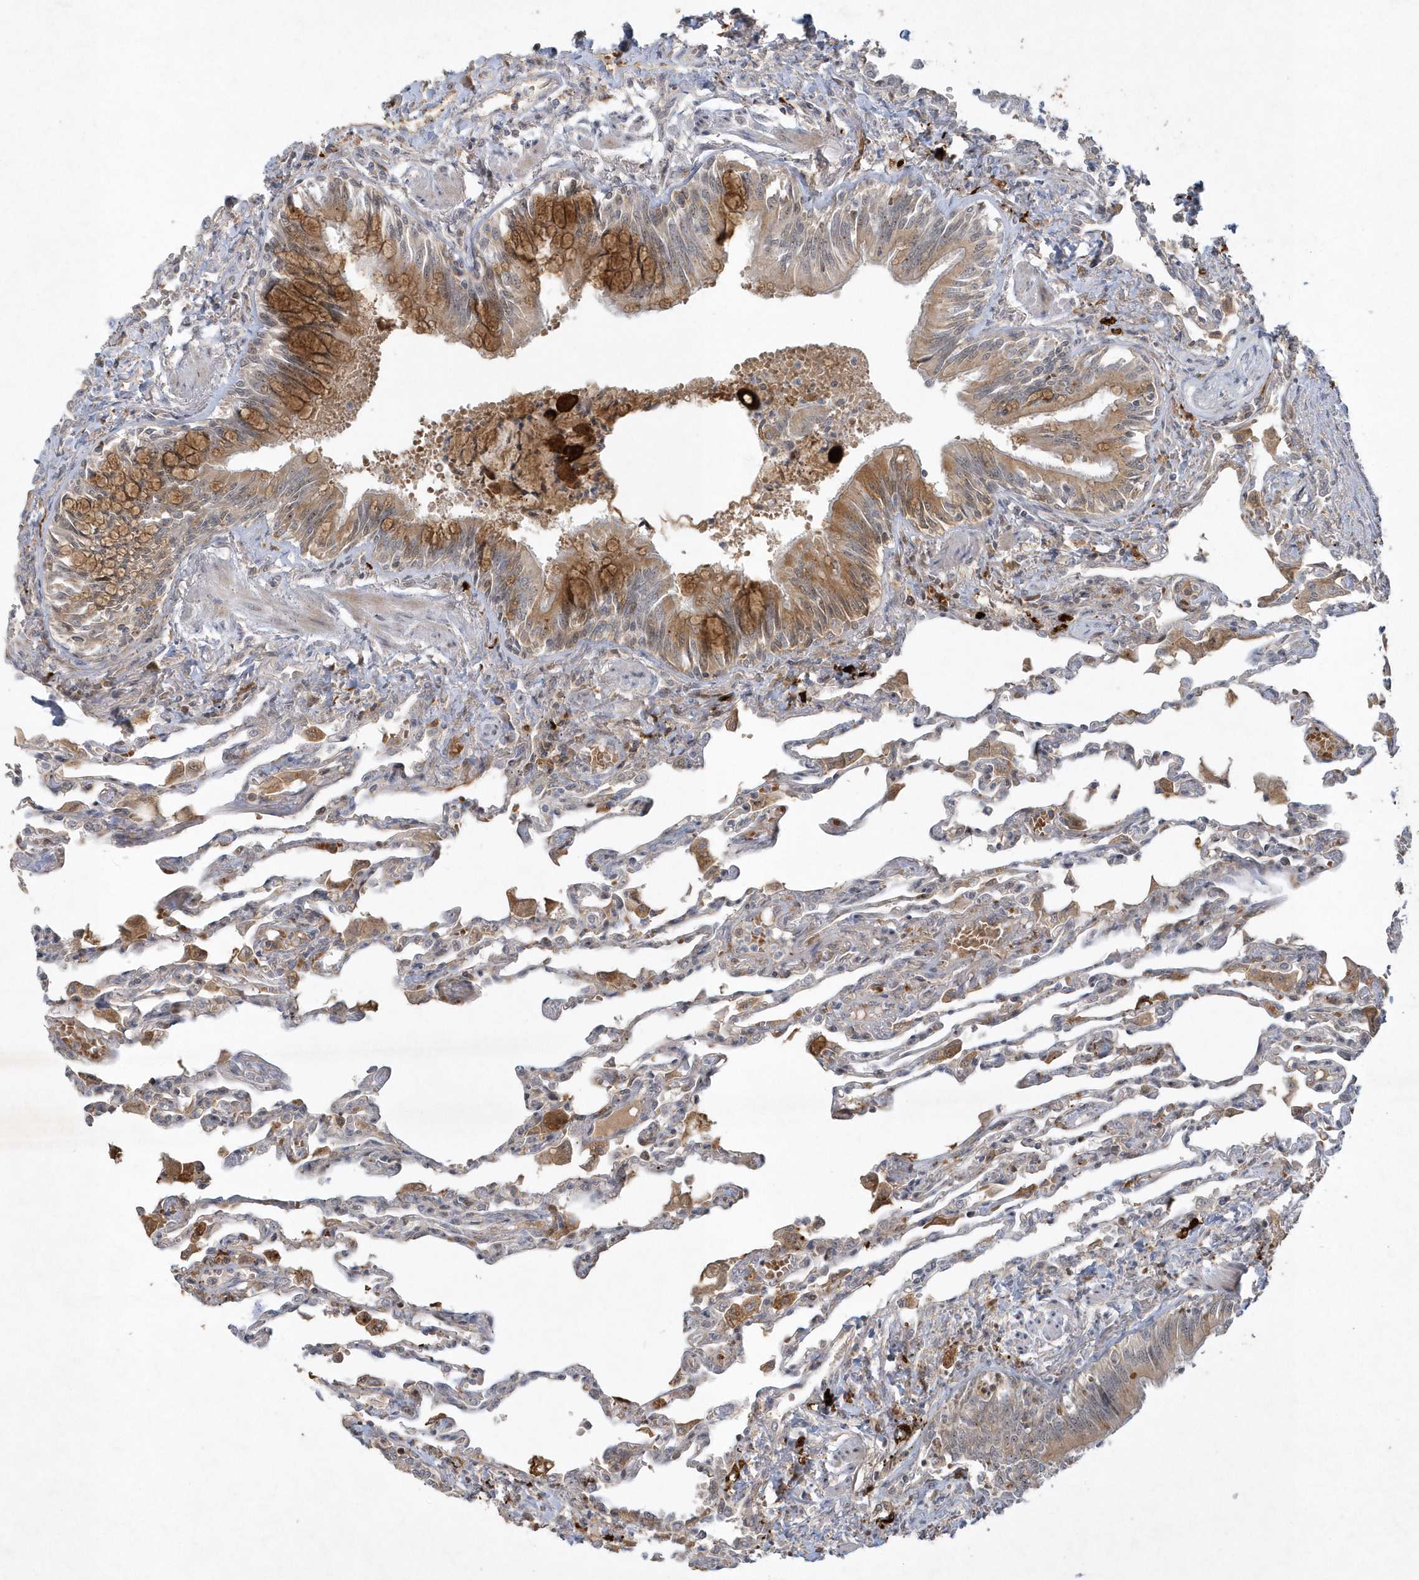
{"staining": {"intensity": "negative", "quantity": "none", "location": "none"}, "tissue": "lung", "cell_type": "Alveolar cells", "image_type": "normal", "snomed": [{"axis": "morphology", "description": "Normal tissue, NOS"}, {"axis": "topography", "description": "Bronchus"}, {"axis": "topography", "description": "Lung"}], "caption": "A high-resolution histopathology image shows IHC staining of benign lung, which reveals no significant expression in alveolar cells.", "gene": "THG1L", "patient": {"sex": "female", "age": 49}}